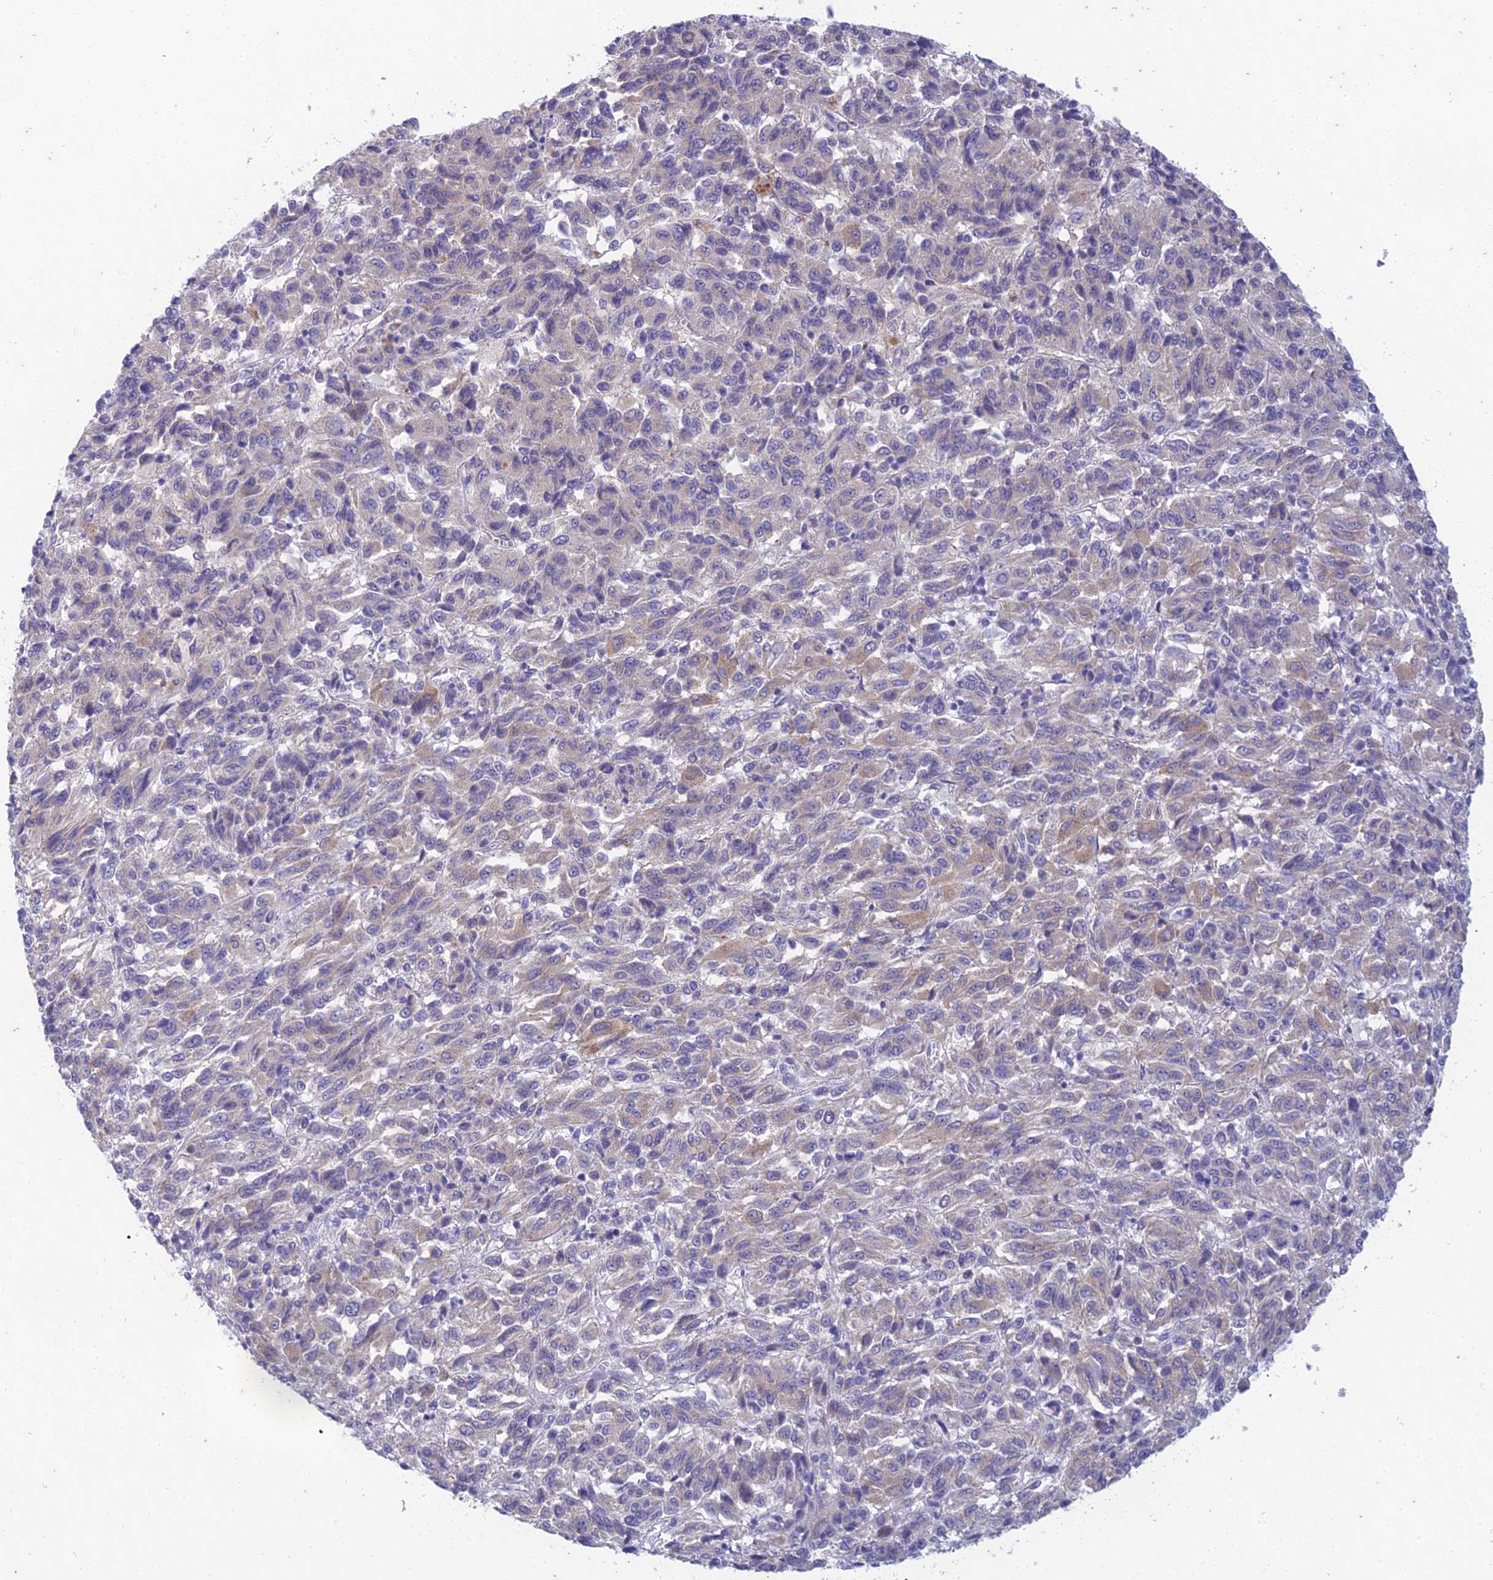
{"staining": {"intensity": "weak", "quantity": "<25%", "location": "cytoplasmic/membranous"}, "tissue": "melanoma", "cell_type": "Tumor cells", "image_type": "cancer", "snomed": [{"axis": "morphology", "description": "Malignant melanoma, Metastatic site"}, {"axis": "topography", "description": "Lung"}], "caption": "There is no significant staining in tumor cells of melanoma.", "gene": "PTCD2", "patient": {"sex": "male", "age": 64}}